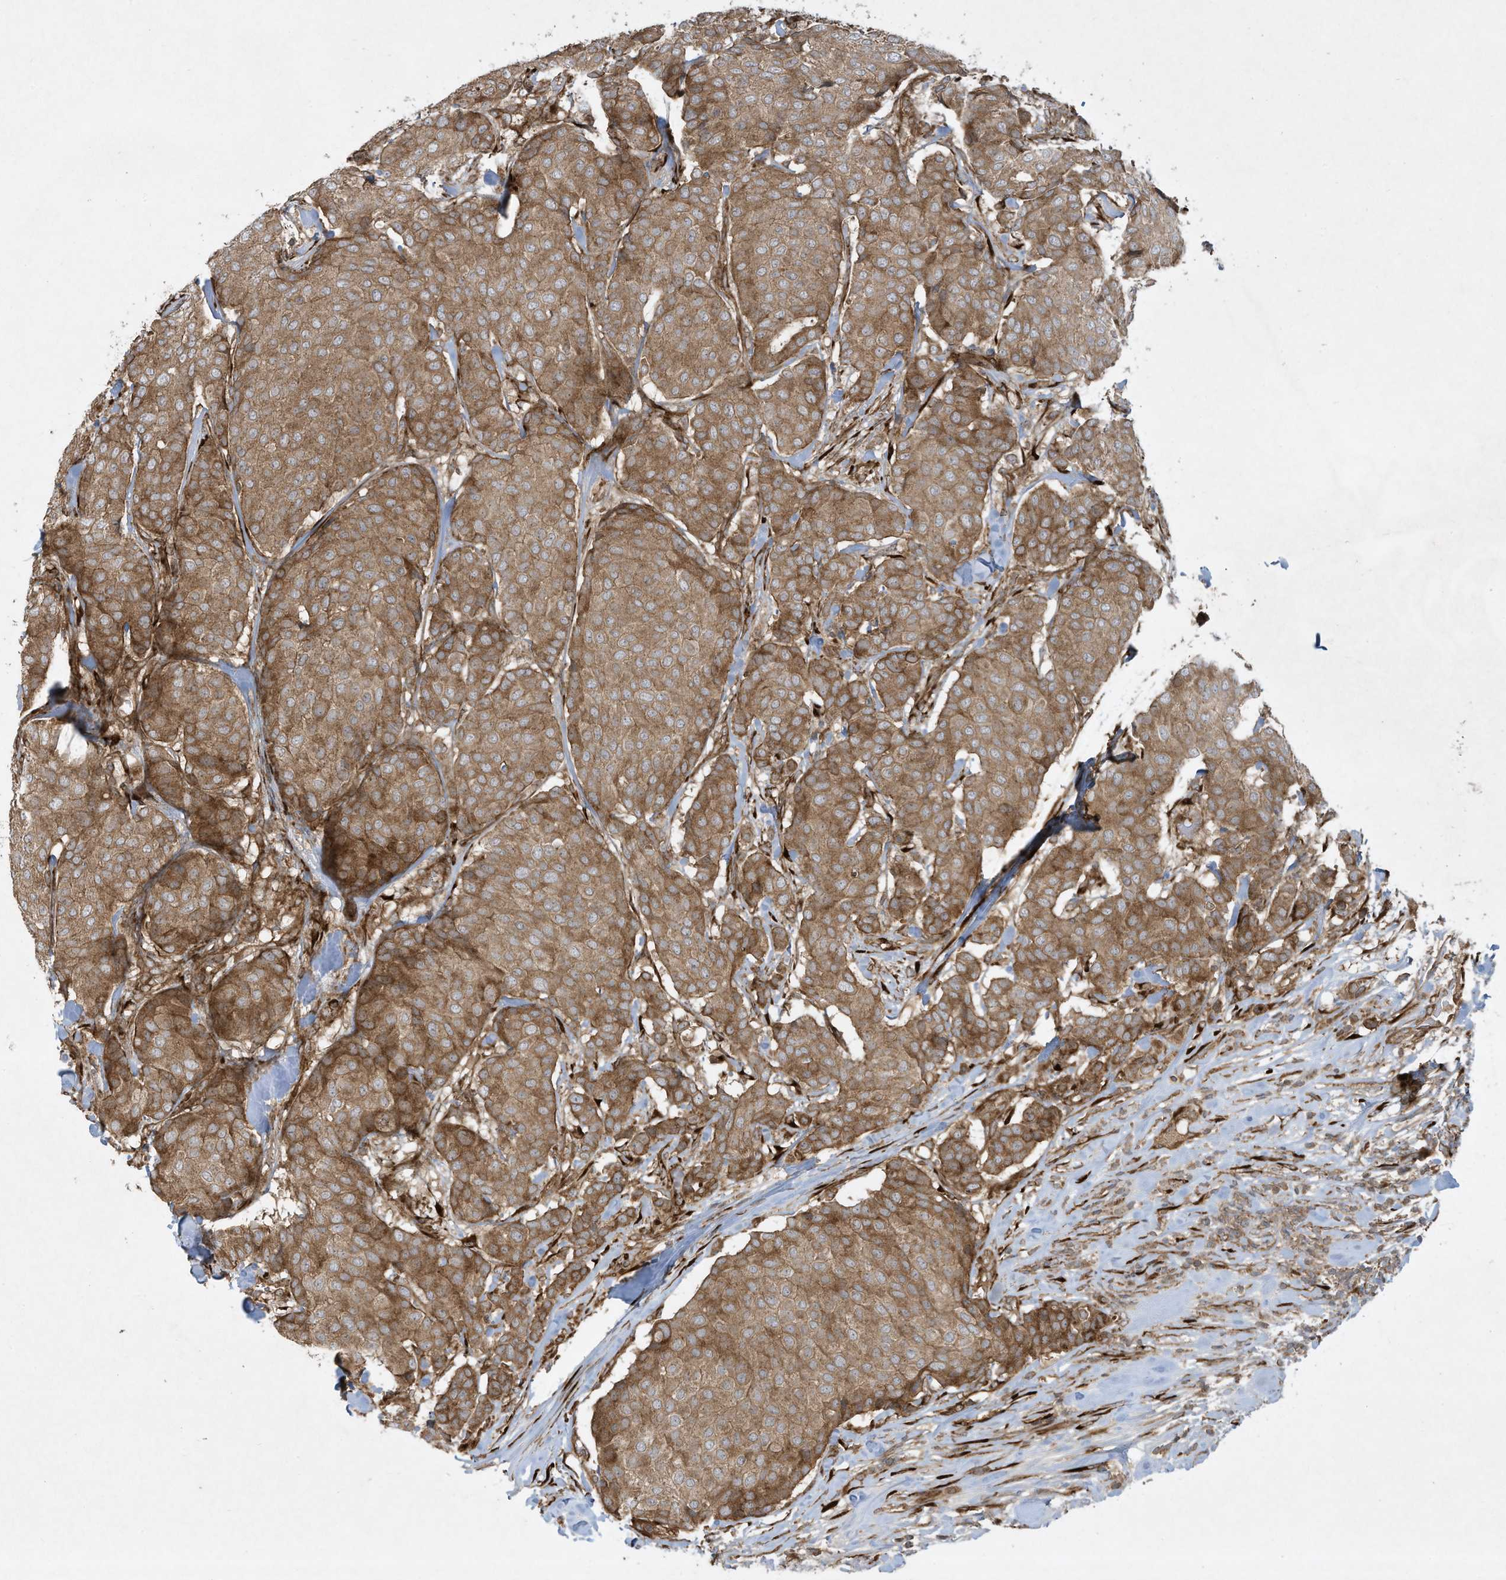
{"staining": {"intensity": "moderate", "quantity": ">75%", "location": "cytoplasmic/membranous"}, "tissue": "breast cancer", "cell_type": "Tumor cells", "image_type": "cancer", "snomed": [{"axis": "morphology", "description": "Duct carcinoma"}, {"axis": "topography", "description": "Breast"}], "caption": "The histopathology image reveals a brown stain indicating the presence of a protein in the cytoplasmic/membranous of tumor cells in breast cancer (intraductal carcinoma). (DAB (3,3'-diaminobenzidine) IHC, brown staining for protein, blue staining for nuclei).", "gene": "DDIT4", "patient": {"sex": "female", "age": 75}}